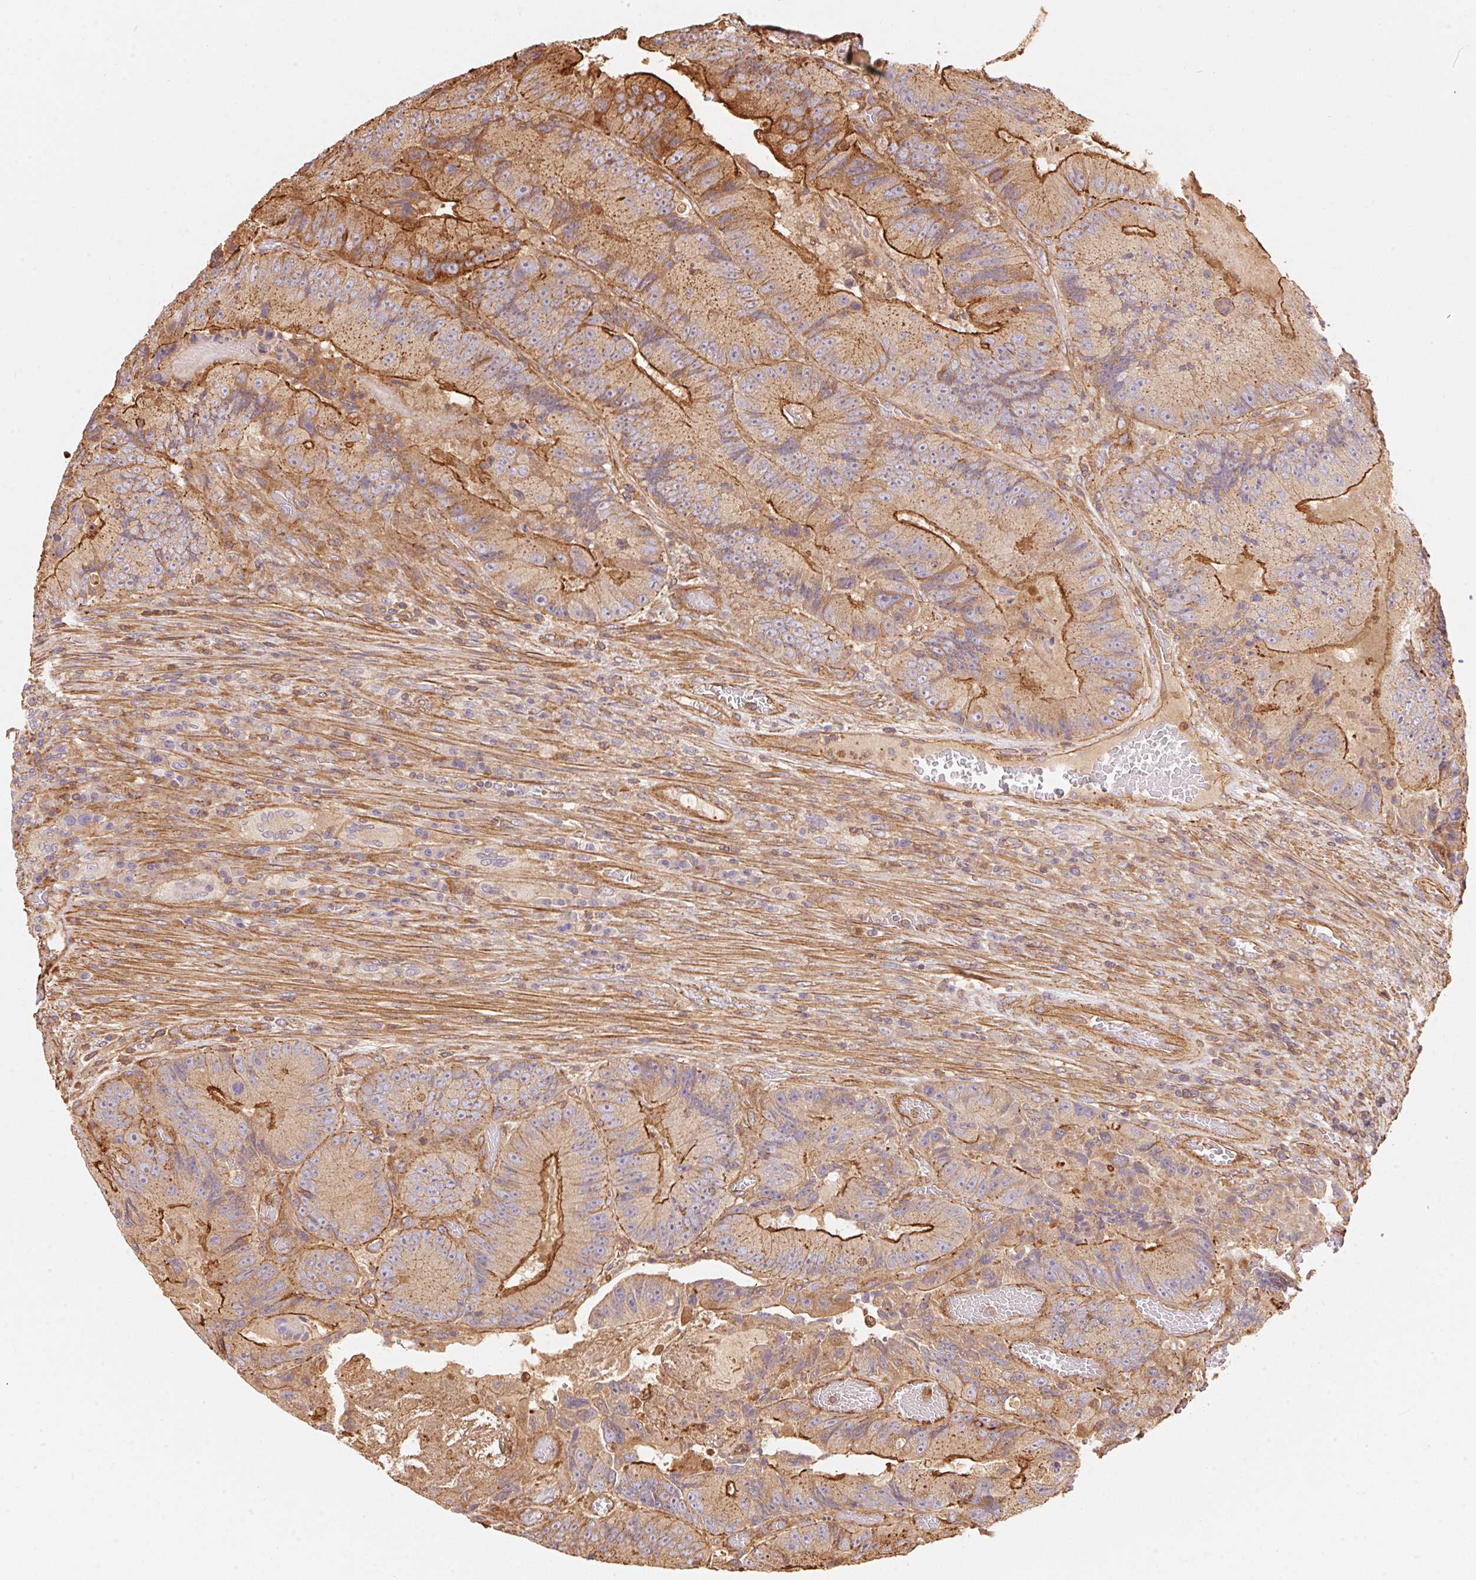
{"staining": {"intensity": "strong", "quantity": "25%-75%", "location": "cytoplasmic/membranous"}, "tissue": "colorectal cancer", "cell_type": "Tumor cells", "image_type": "cancer", "snomed": [{"axis": "morphology", "description": "Adenocarcinoma, NOS"}, {"axis": "topography", "description": "Colon"}], "caption": "Tumor cells demonstrate high levels of strong cytoplasmic/membranous expression in about 25%-75% of cells in human colorectal cancer. Nuclei are stained in blue.", "gene": "FRAS1", "patient": {"sex": "female", "age": 86}}